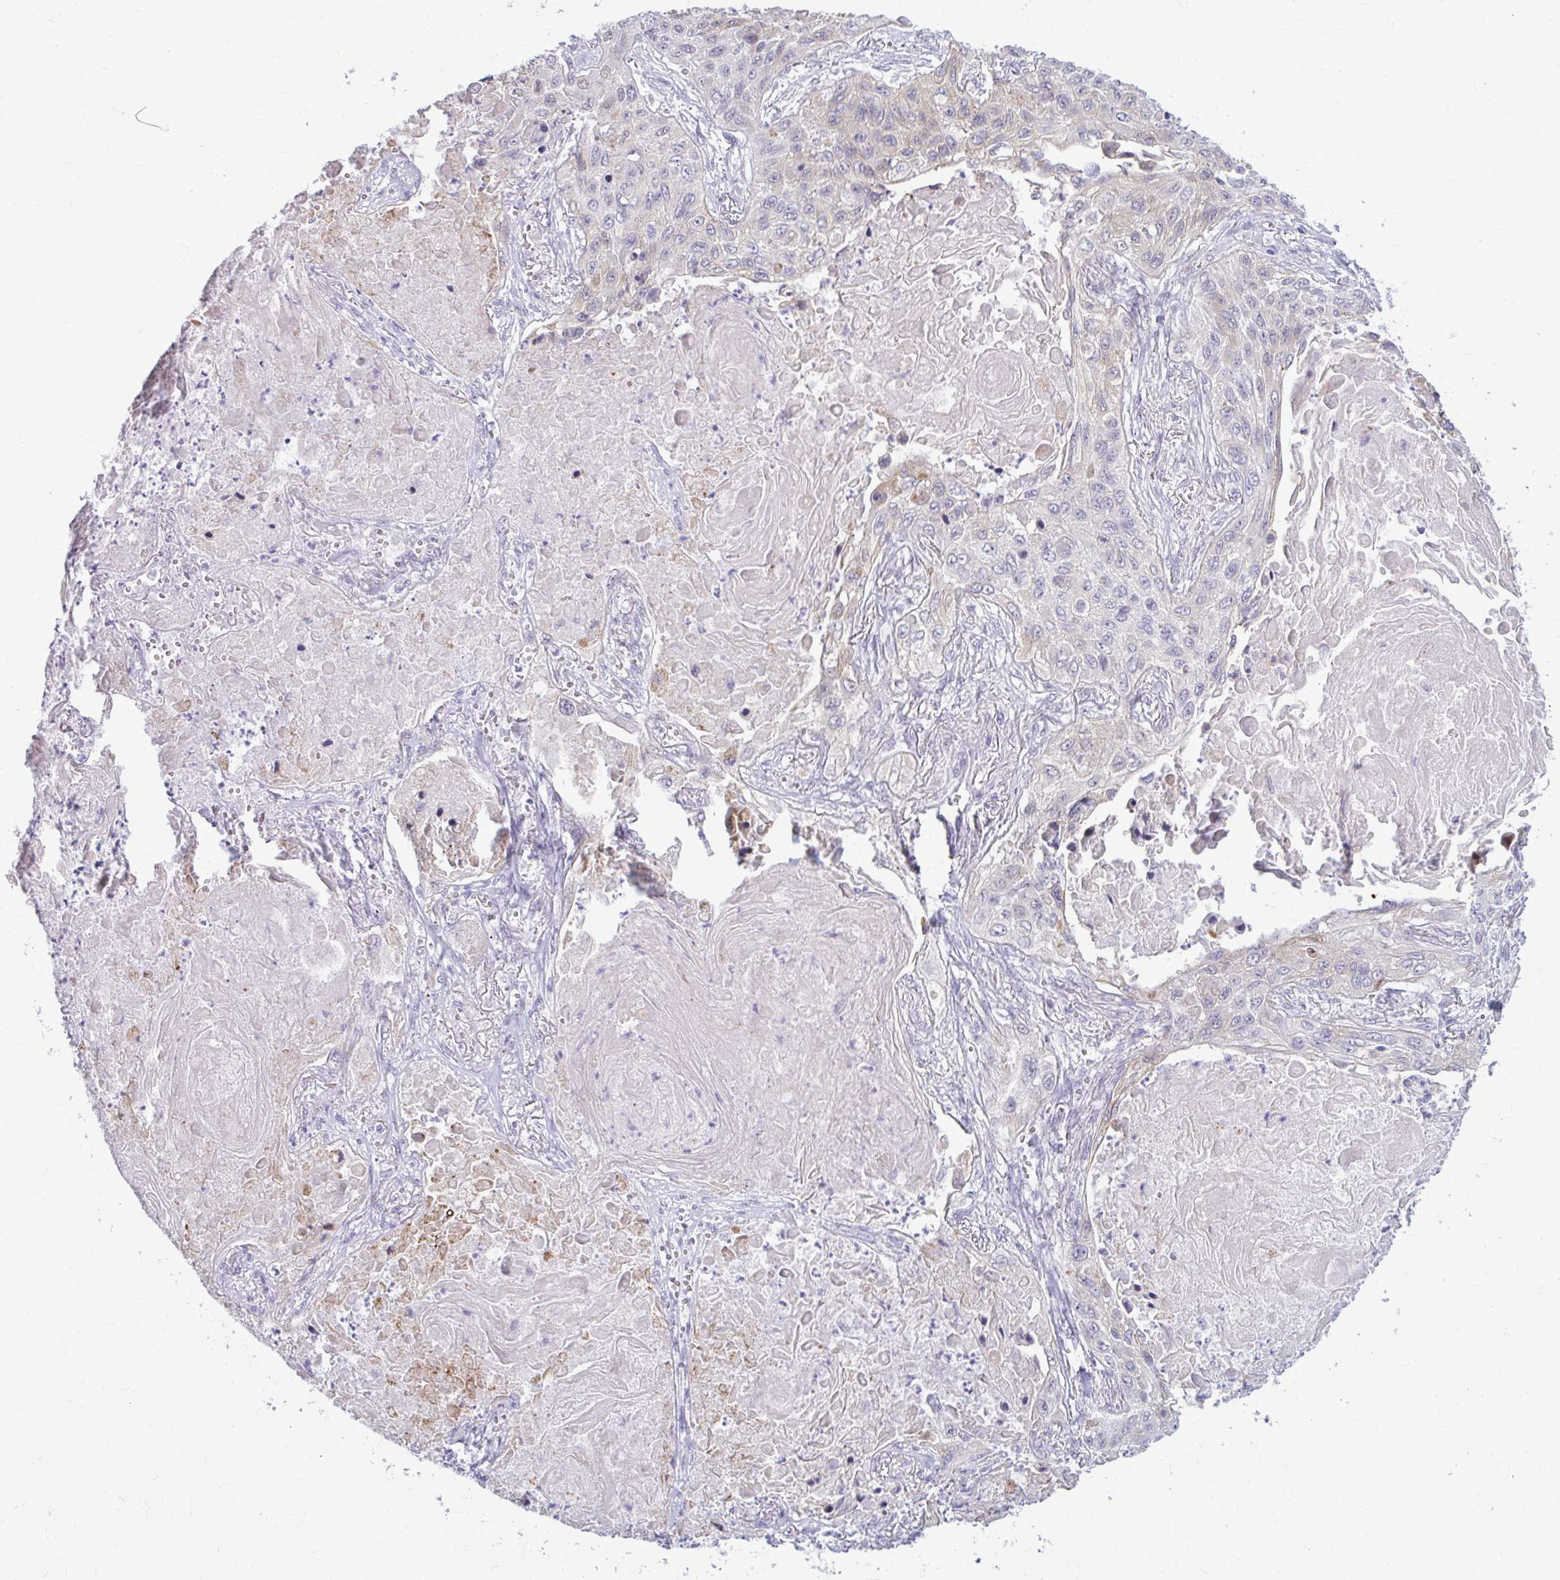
{"staining": {"intensity": "weak", "quantity": "<25%", "location": "nuclear"}, "tissue": "lung cancer", "cell_type": "Tumor cells", "image_type": "cancer", "snomed": [{"axis": "morphology", "description": "Squamous cell carcinoma, NOS"}, {"axis": "topography", "description": "Lung"}], "caption": "Immunohistochemical staining of human lung squamous cell carcinoma shows no significant positivity in tumor cells.", "gene": "NUMBL", "patient": {"sex": "male", "age": 75}}